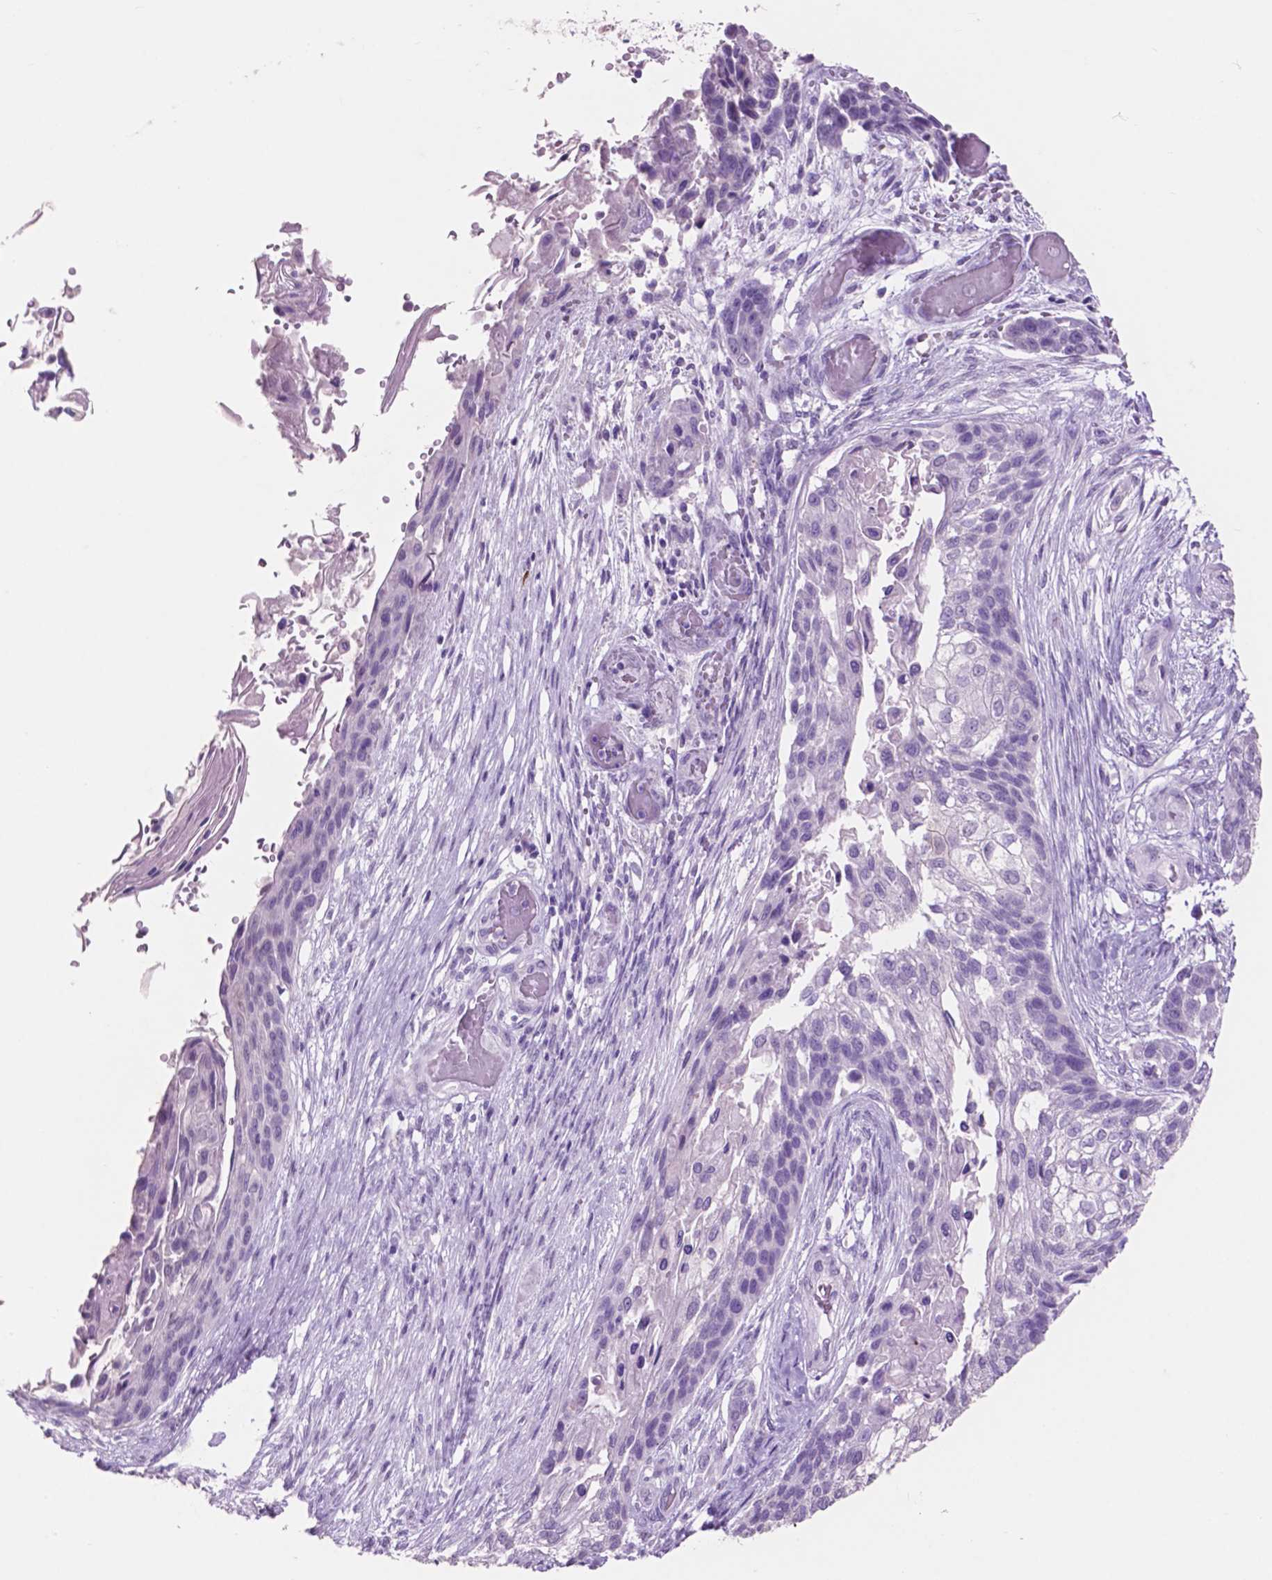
{"staining": {"intensity": "negative", "quantity": "none", "location": "none"}, "tissue": "lung cancer", "cell_type": "Tumor cells", "image_type": "cancer", "snomed": [{"axis": "morphology", "description": "Squamous cell carcinoma, NOS"}, {"axis": "topography", "description": "Lung"}], "caption": "This is a photomicrograph of immunohistochemistry (IHC) staining of lung cancer, which shows no expression in tumor cells. The staining was performed using DAB (3,3'-diaminobenzidine) to visualize the protein expression in brown, while the nuclei were stained in blue with hematoxylin (Magnification: 20x).", "gene": "IDO1", "patient": {"sex": "male", "age": 69}}